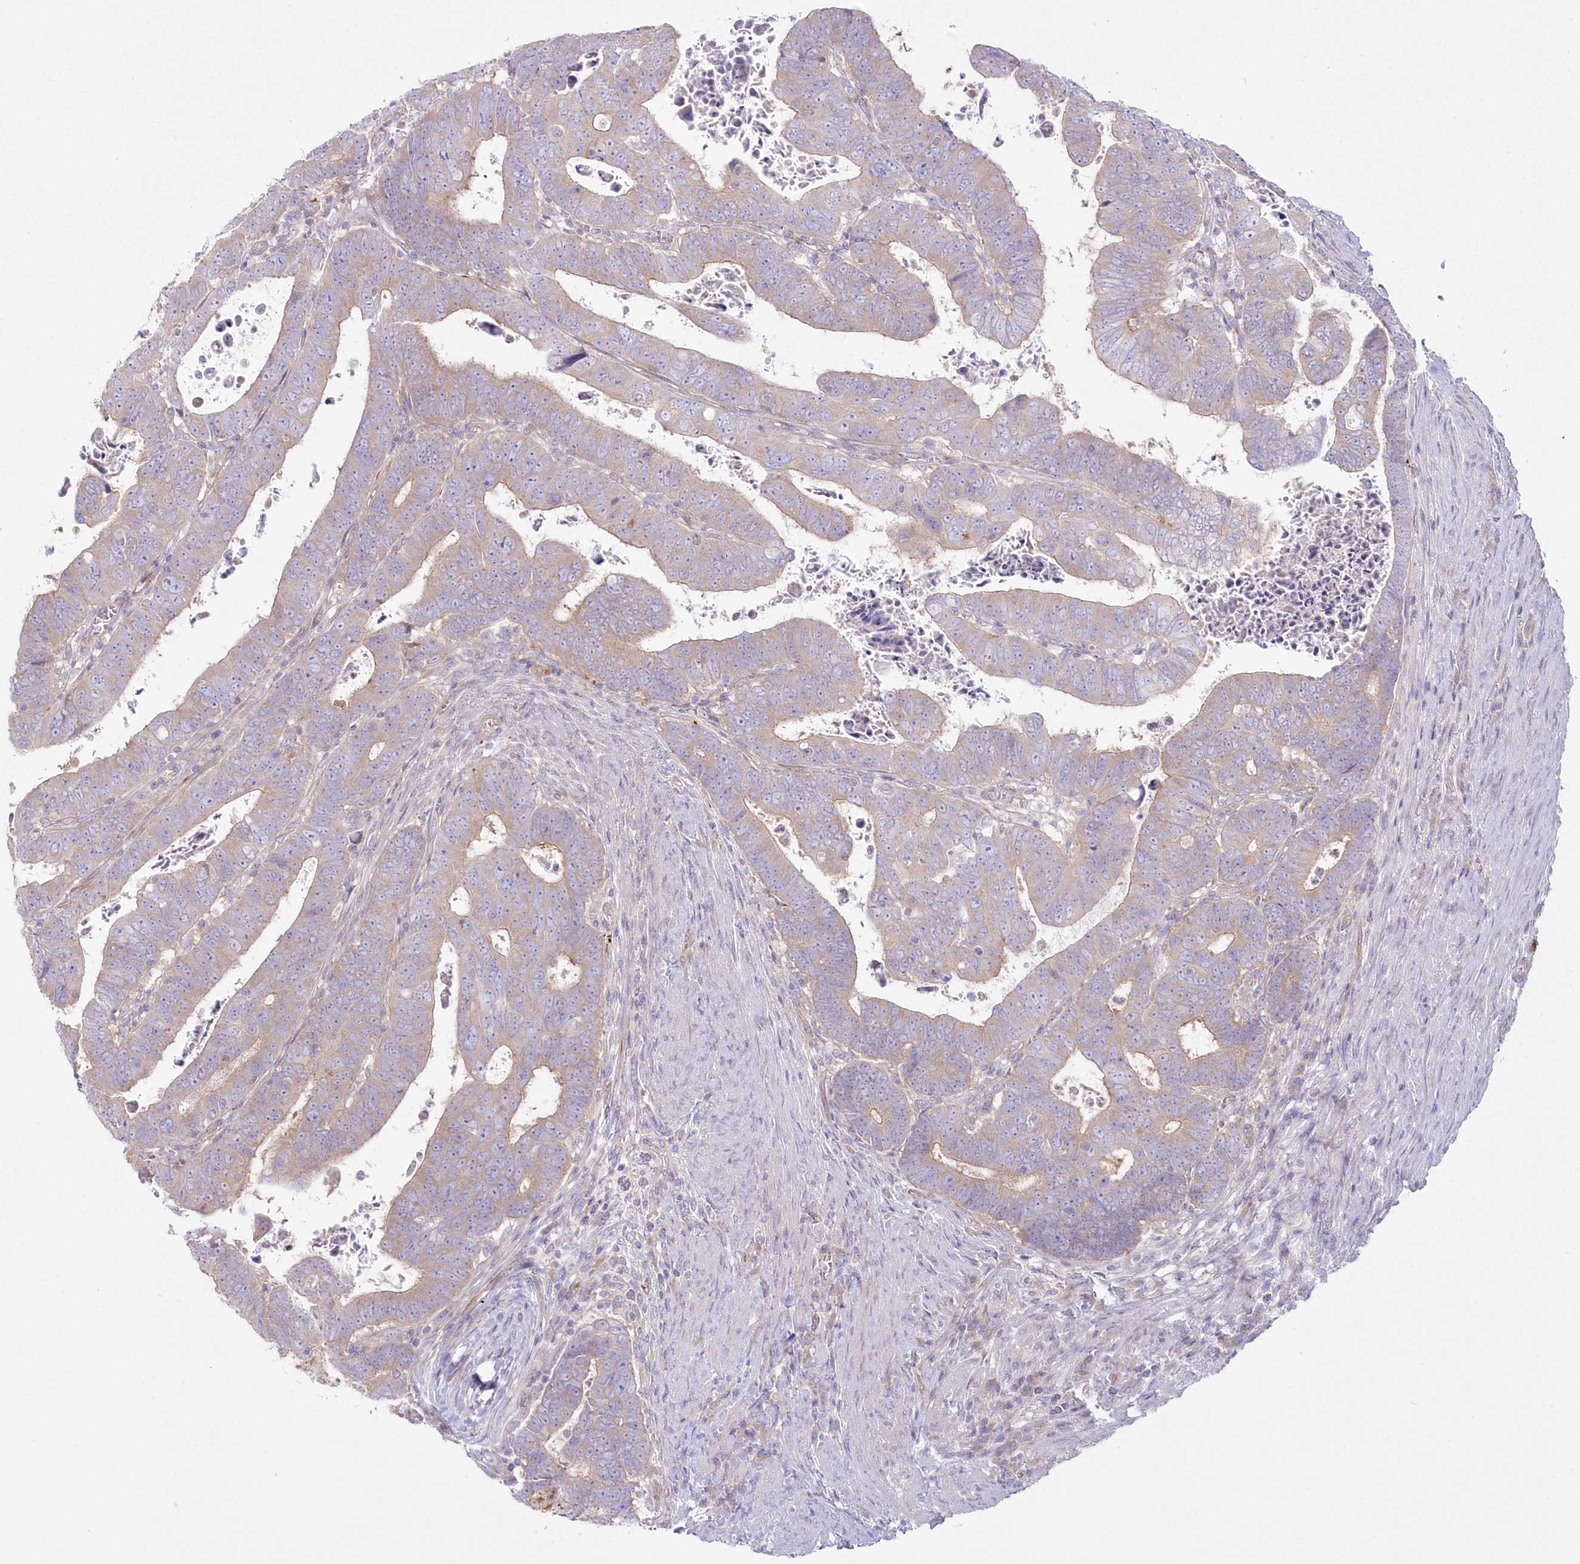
{"staining": {"intensity": "weak", "quantity": ">75%", "location": "cytoplasmic/membranous"}, "tissue": "colorectal cancer", "cell_type": "Tumor cells", "image_type": "cancer", "snomed": [{"axis": "morphology", "description": "Normal tissue, NOS"}, {"axis": "morphology", "description": "Adenocarcinoma, NOS"}, {"axis": "topography", "description": "Rectum"}], "caption": "Immunohistochemical staining of human adenocarcinoma (colorectal) reveals low levels of weak cytoplasmic/membranous positivity in approximately >75% of tumor cells. Nuclei are stained in blue.", "gene": "ZNF843", "patient": {"sex": "female", "age": 65}}